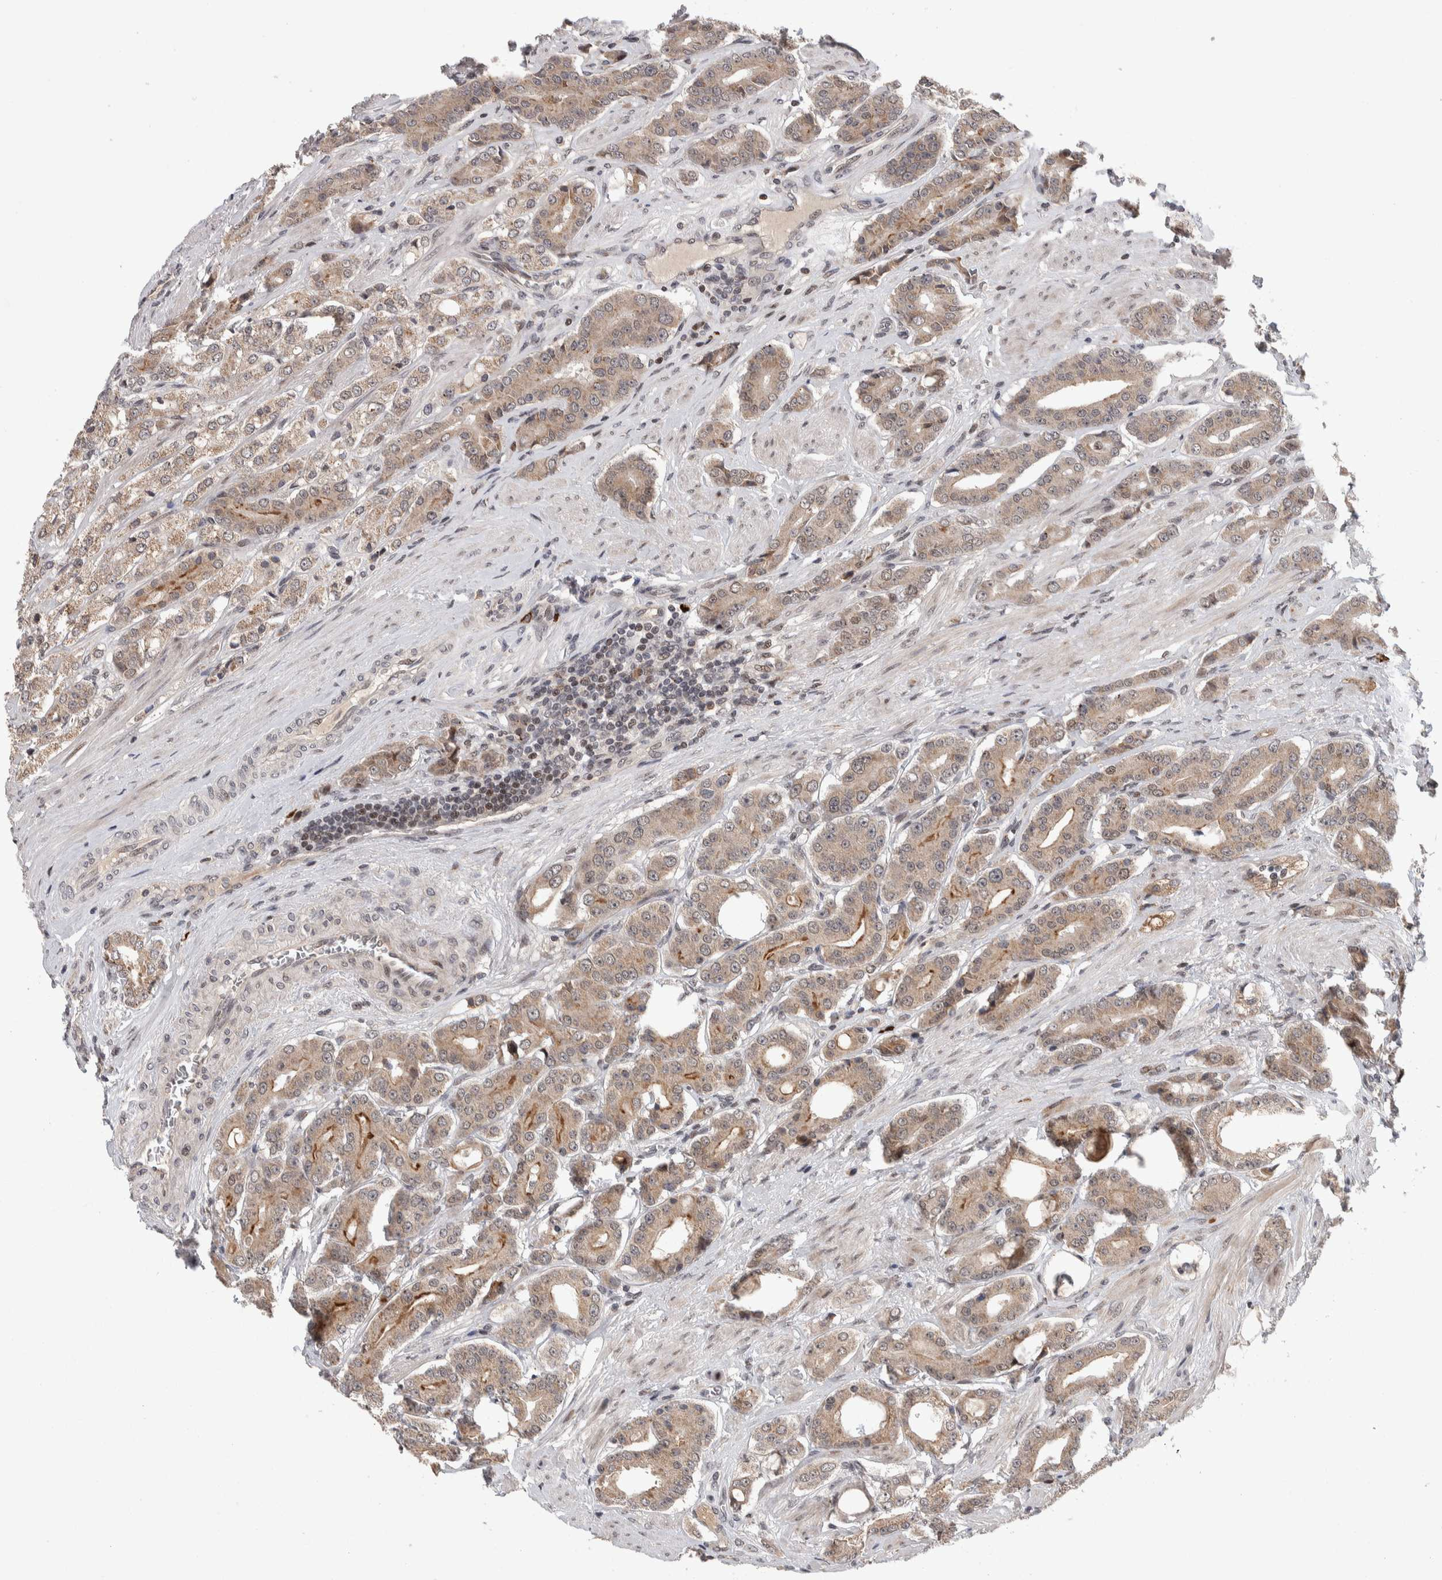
{"staining": {"intensity": "weak", "quantity": ">75%", "location": "cytoplasmic/membranous"}, "tissue": "prostate cancer", "cell_type": "Tumor cells", "image_type": "cancer", "snomed": [{"axis": "morphology", "description": "Adenocarcinoma, High grade"}, {"axis": "topography", "description": "Prostate"}], "caption": "Protein analysis of high-grade adenocarcinoma (prostate) tissue exhibits weak cytoplasmic/membranous positivity in about >75% of tumor cells.", "gene": "ZNF592", "patient": {"sex": "male", "age": 71}}